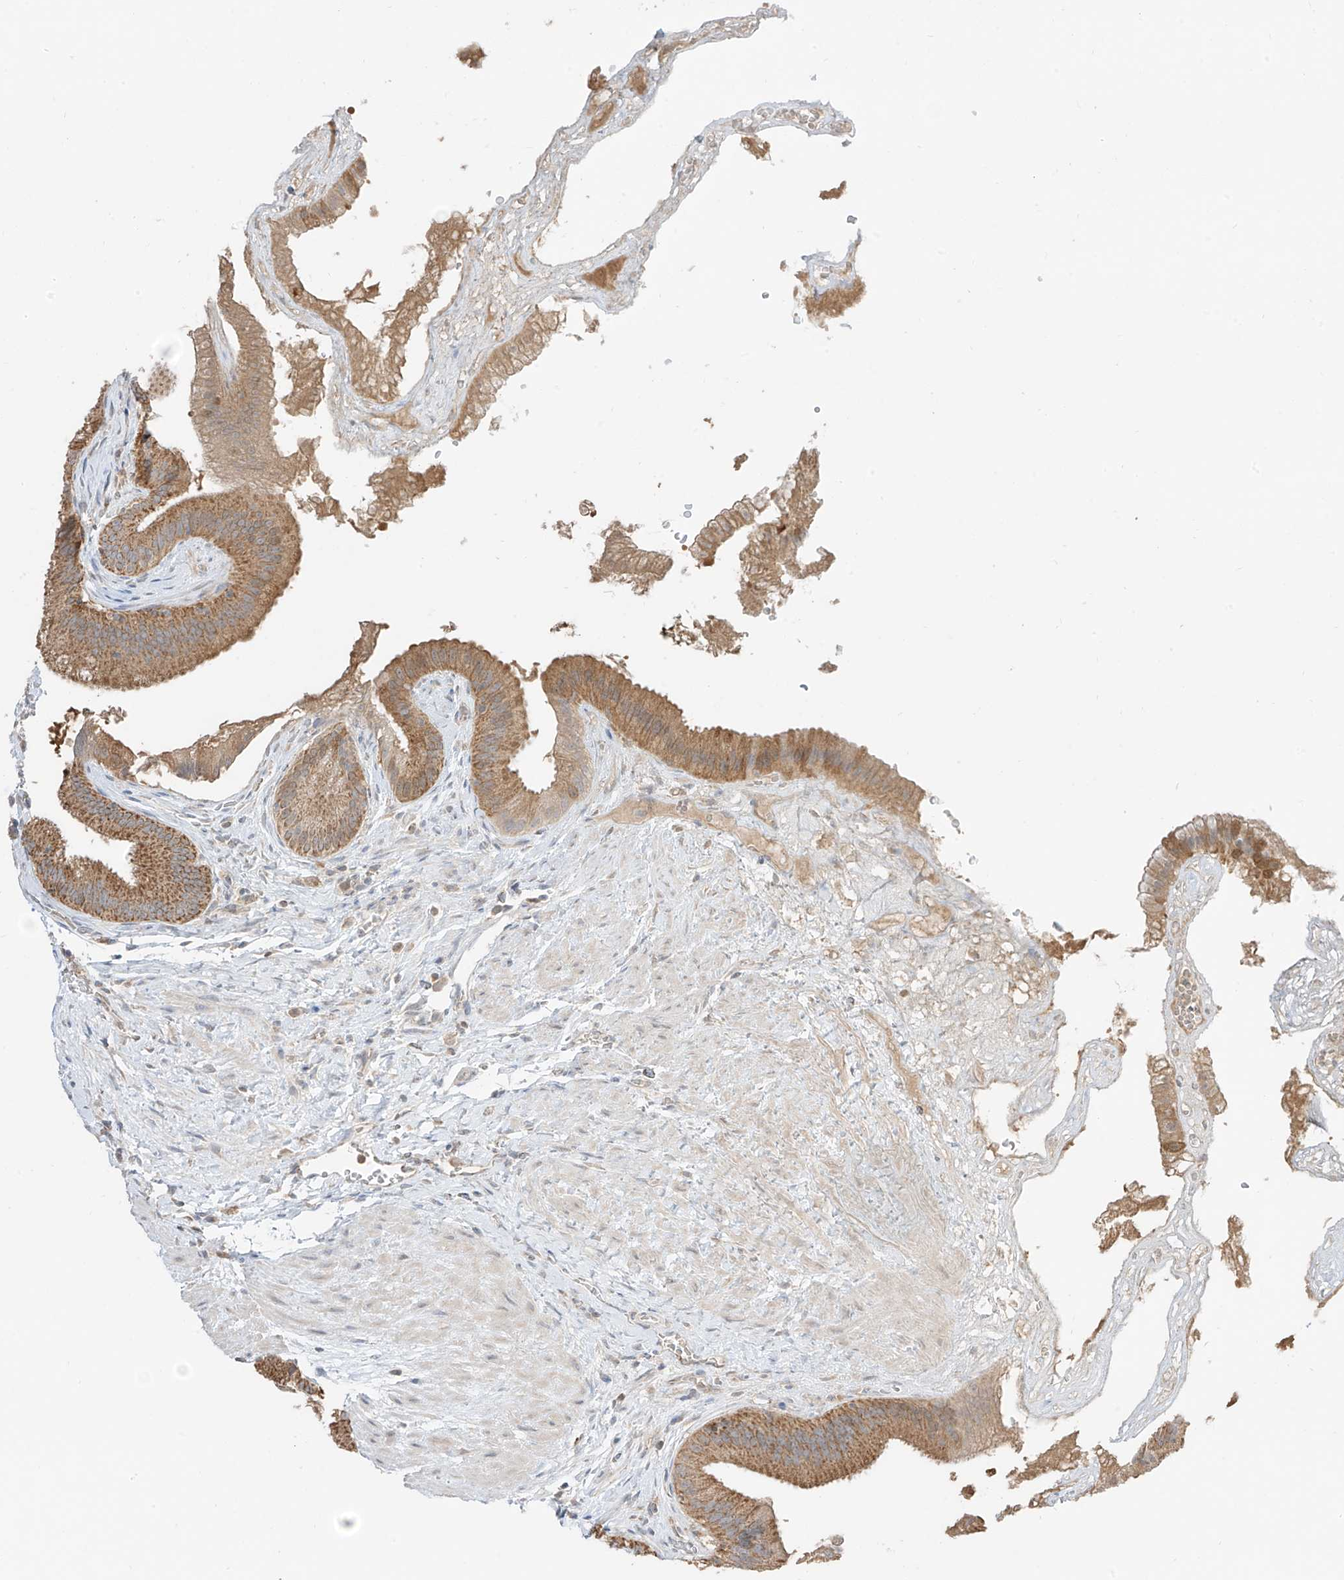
{"staining": {"intensity": "moderate", "quantity": ">75%", "location": "cytoplasmic/membranous"}, "tissue": "gallbladder", "cell_type": "Glandular cells", "image_type": "normal", "snomed": [{"axis": "morphology", "description": "Normal tissue, NOS"}, {"axis": "topography", "description": "Gallbladder"}], "caption": "DAB (3,3'-diaminobenzidine) immunohistochemical staining of normal gallbladder displays moderate cytoplasmic/membranous protein expression in approximately >75% of glandular cells.", "gene": "ETHE1", "patient": {"sex": "male", "age": 55}}